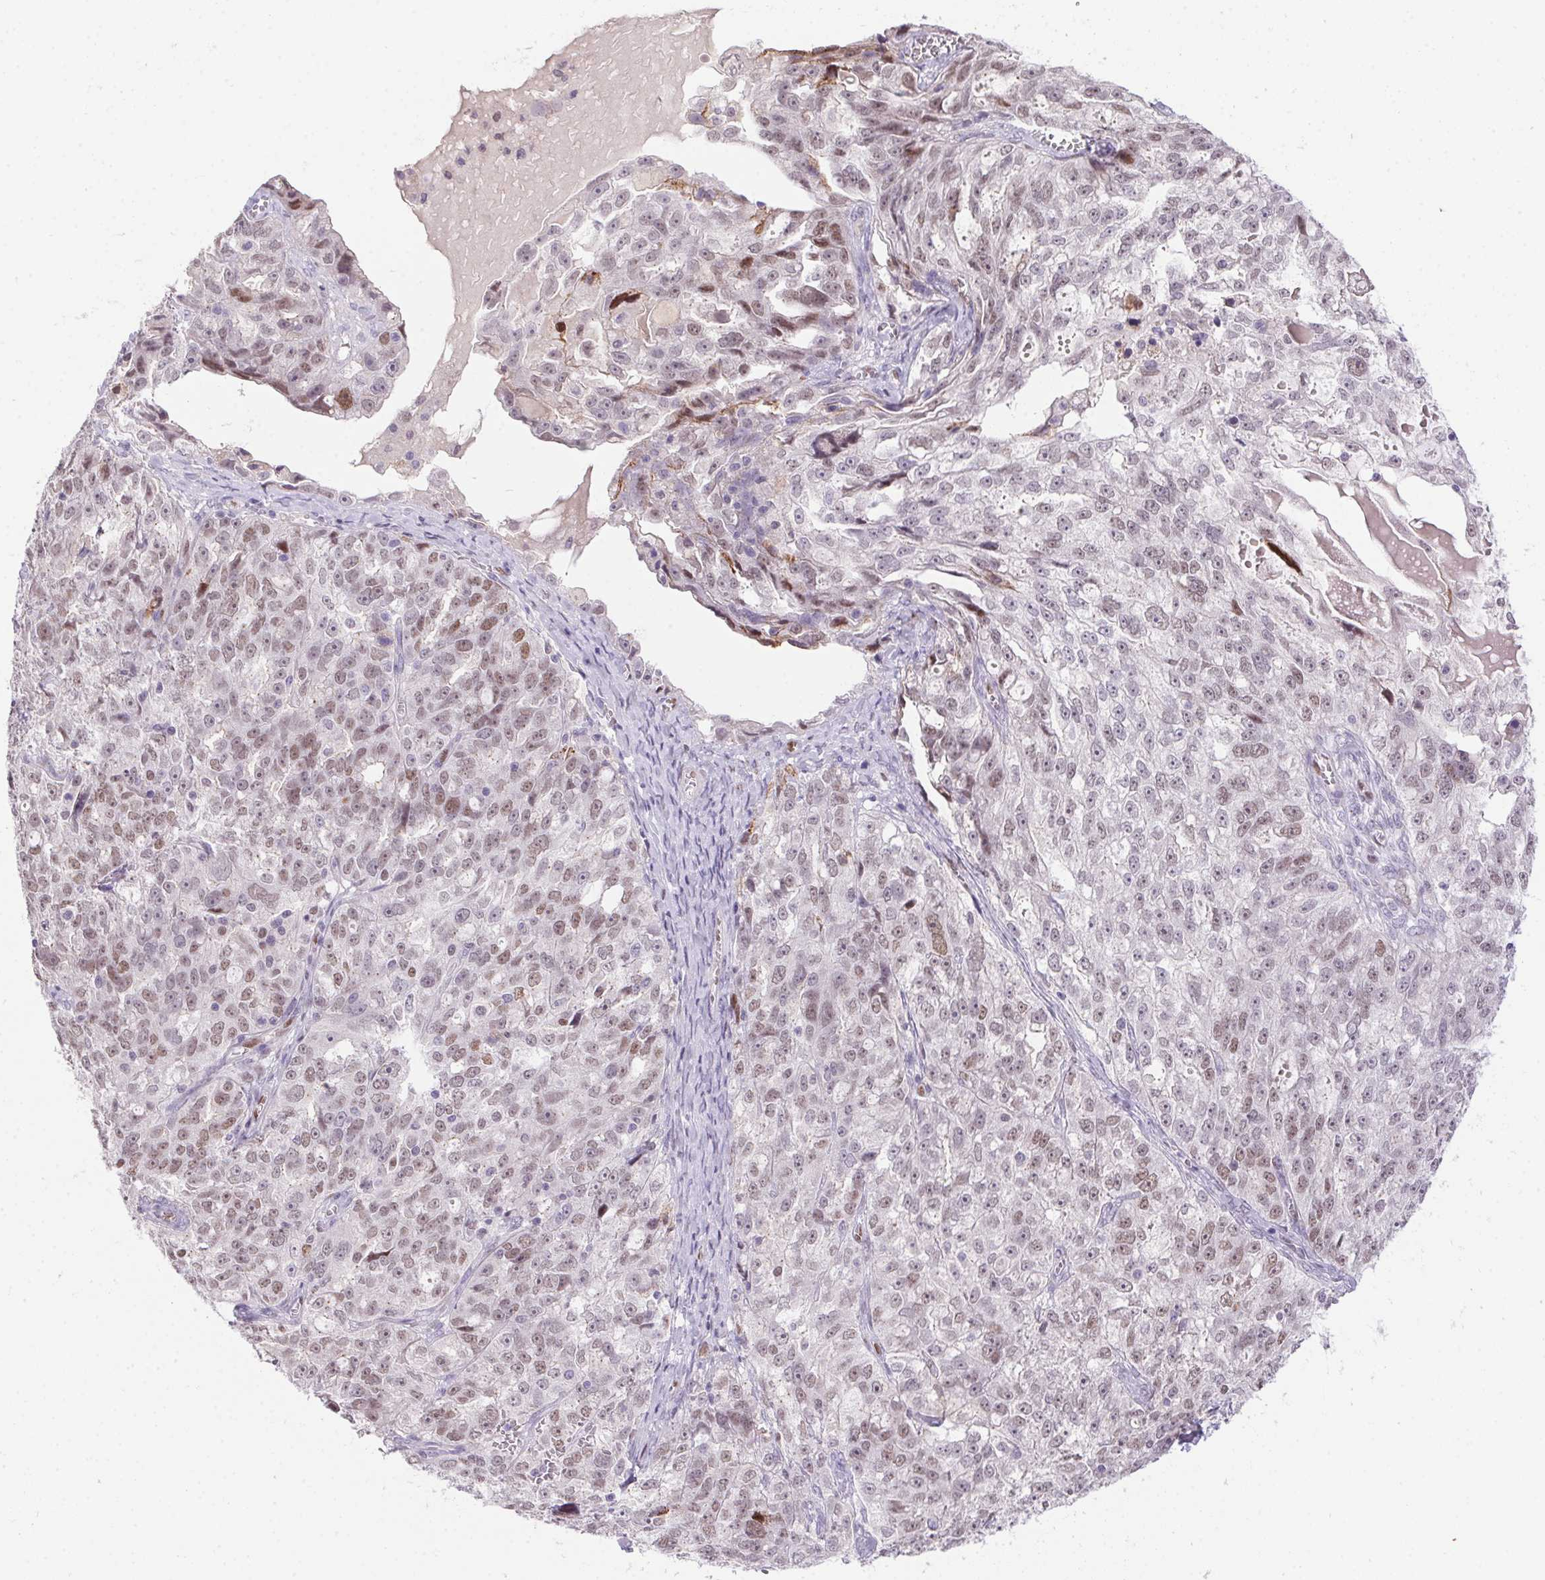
{"staining": {"intensity": "weak", "quantity": "25%-75%", "location": "nuclear"}, "tissue": "ovarian cancer", "cell_type": "Tumor cells", "image_type": "cancer", "snomed": [{"axis": "morphology", "description": "Cystadenocarcinoma, serous, NOS"}, {"axis": "topography", "description": "Ovary"}], "caption": "Protein analysis of ovarian cancer (serous cystadenocarcinoma) tissue reveals weak nuclear expression in approximately 25%-75% of tumor cells.", "gene": "SP9", "patient": {"sex": "female", "age": 51}}